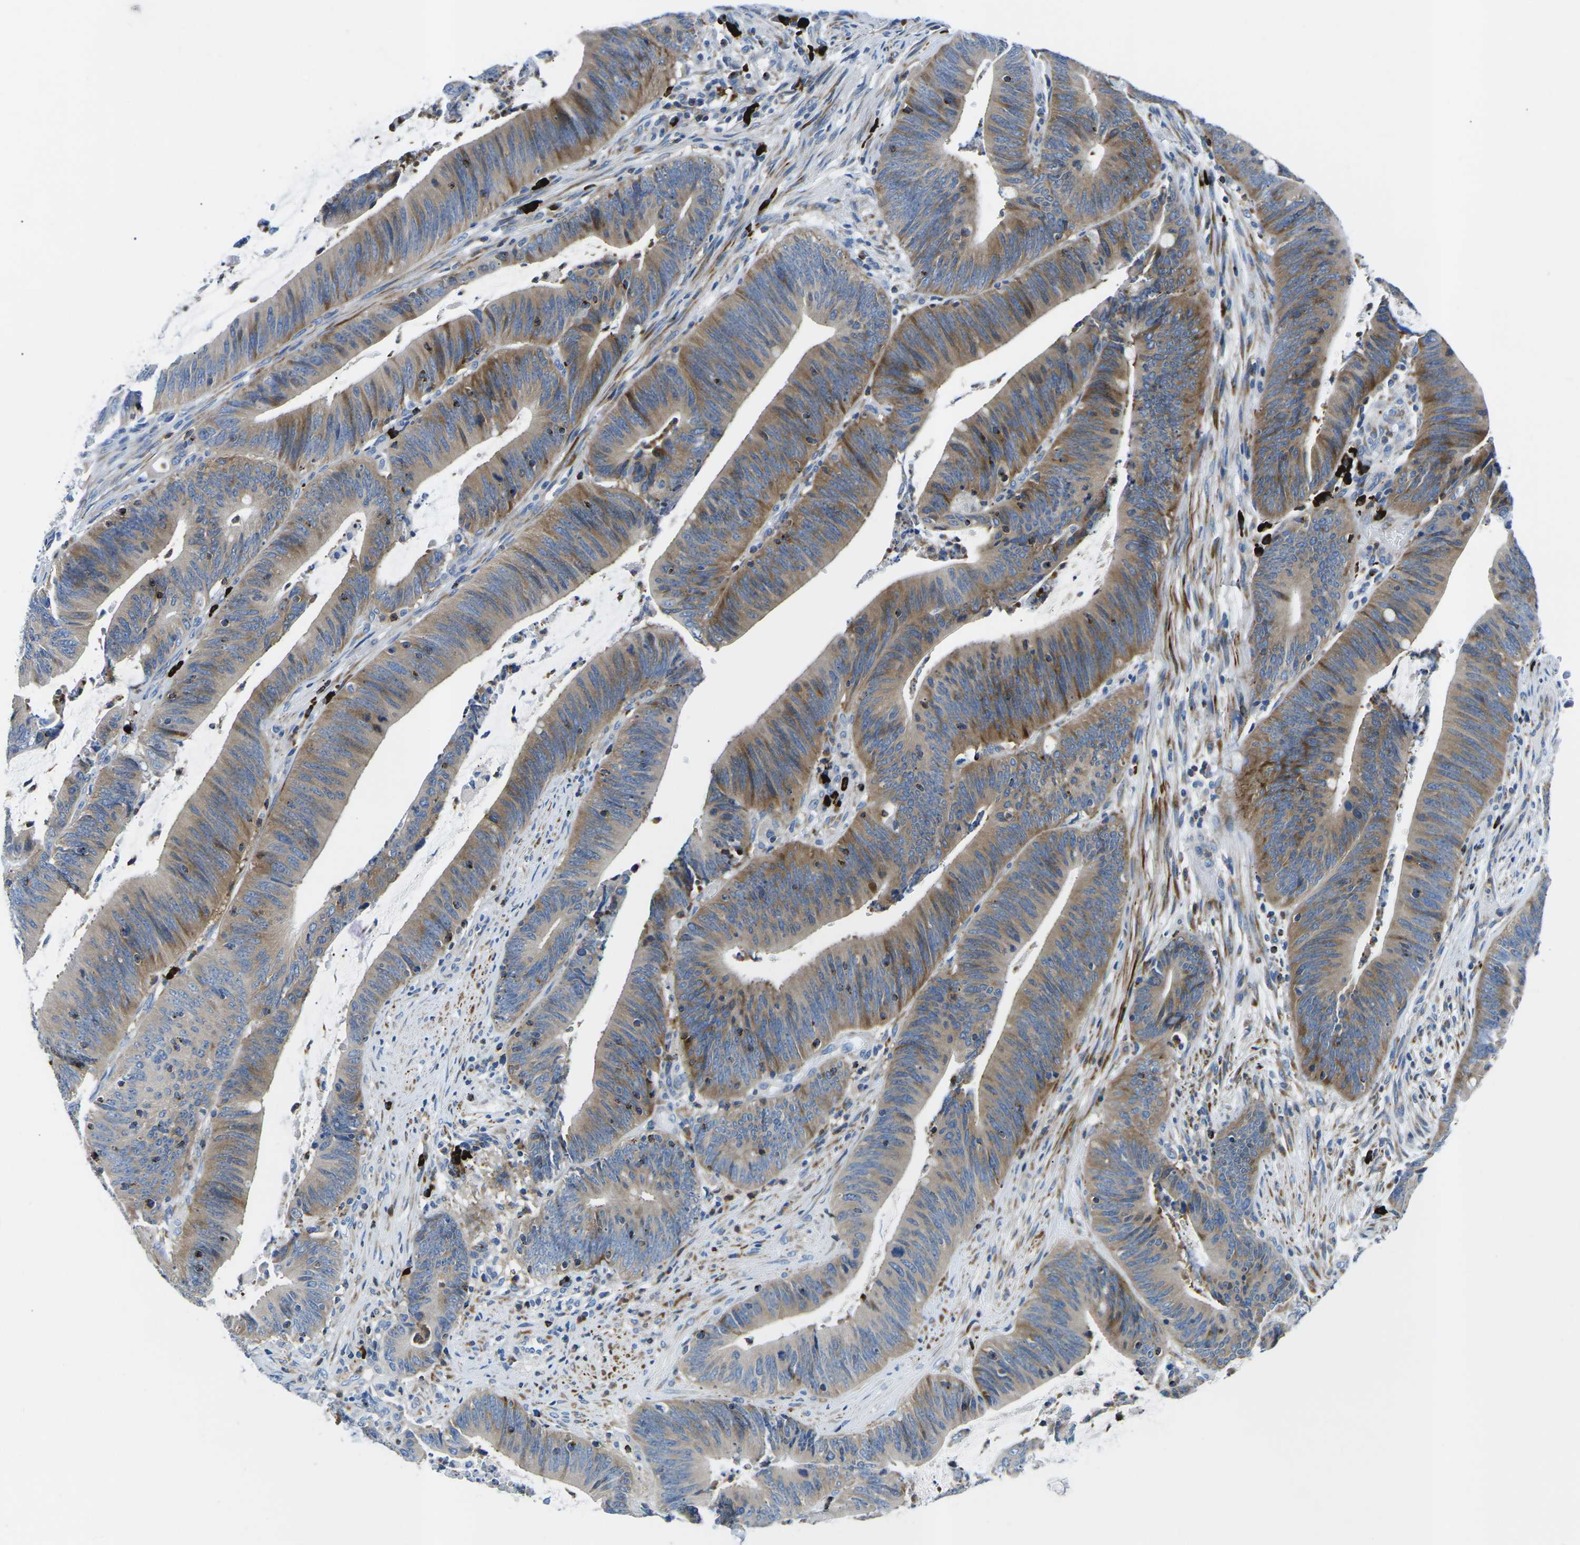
{"staining": {"intensity": "moderate", "quantity": ">75%", "location": "cytoplasmic/membranous"}, "tissue": "colorectal cancer", "cell_type": "Tumor cells", "image_type": "cancer", "snomed": [{"axis": "morphology", "description": "Normal tissue, NOS"}, {"axis": "morphology", "description": "Adenocarcinoma, NOS"}, {"axis": "topography", "description": "Rectum"}], "caption": "Immunohistochemistry (IHC) histopathology image of human adenocarcinoma (colorectal) stained for a protein (brown), which exhibits medium levels of moderate cytoplasmic/membranous staining in about >75% of tumor cells.", "gene": "MC4R", "patient": {"sex": "female", "age": 66}}